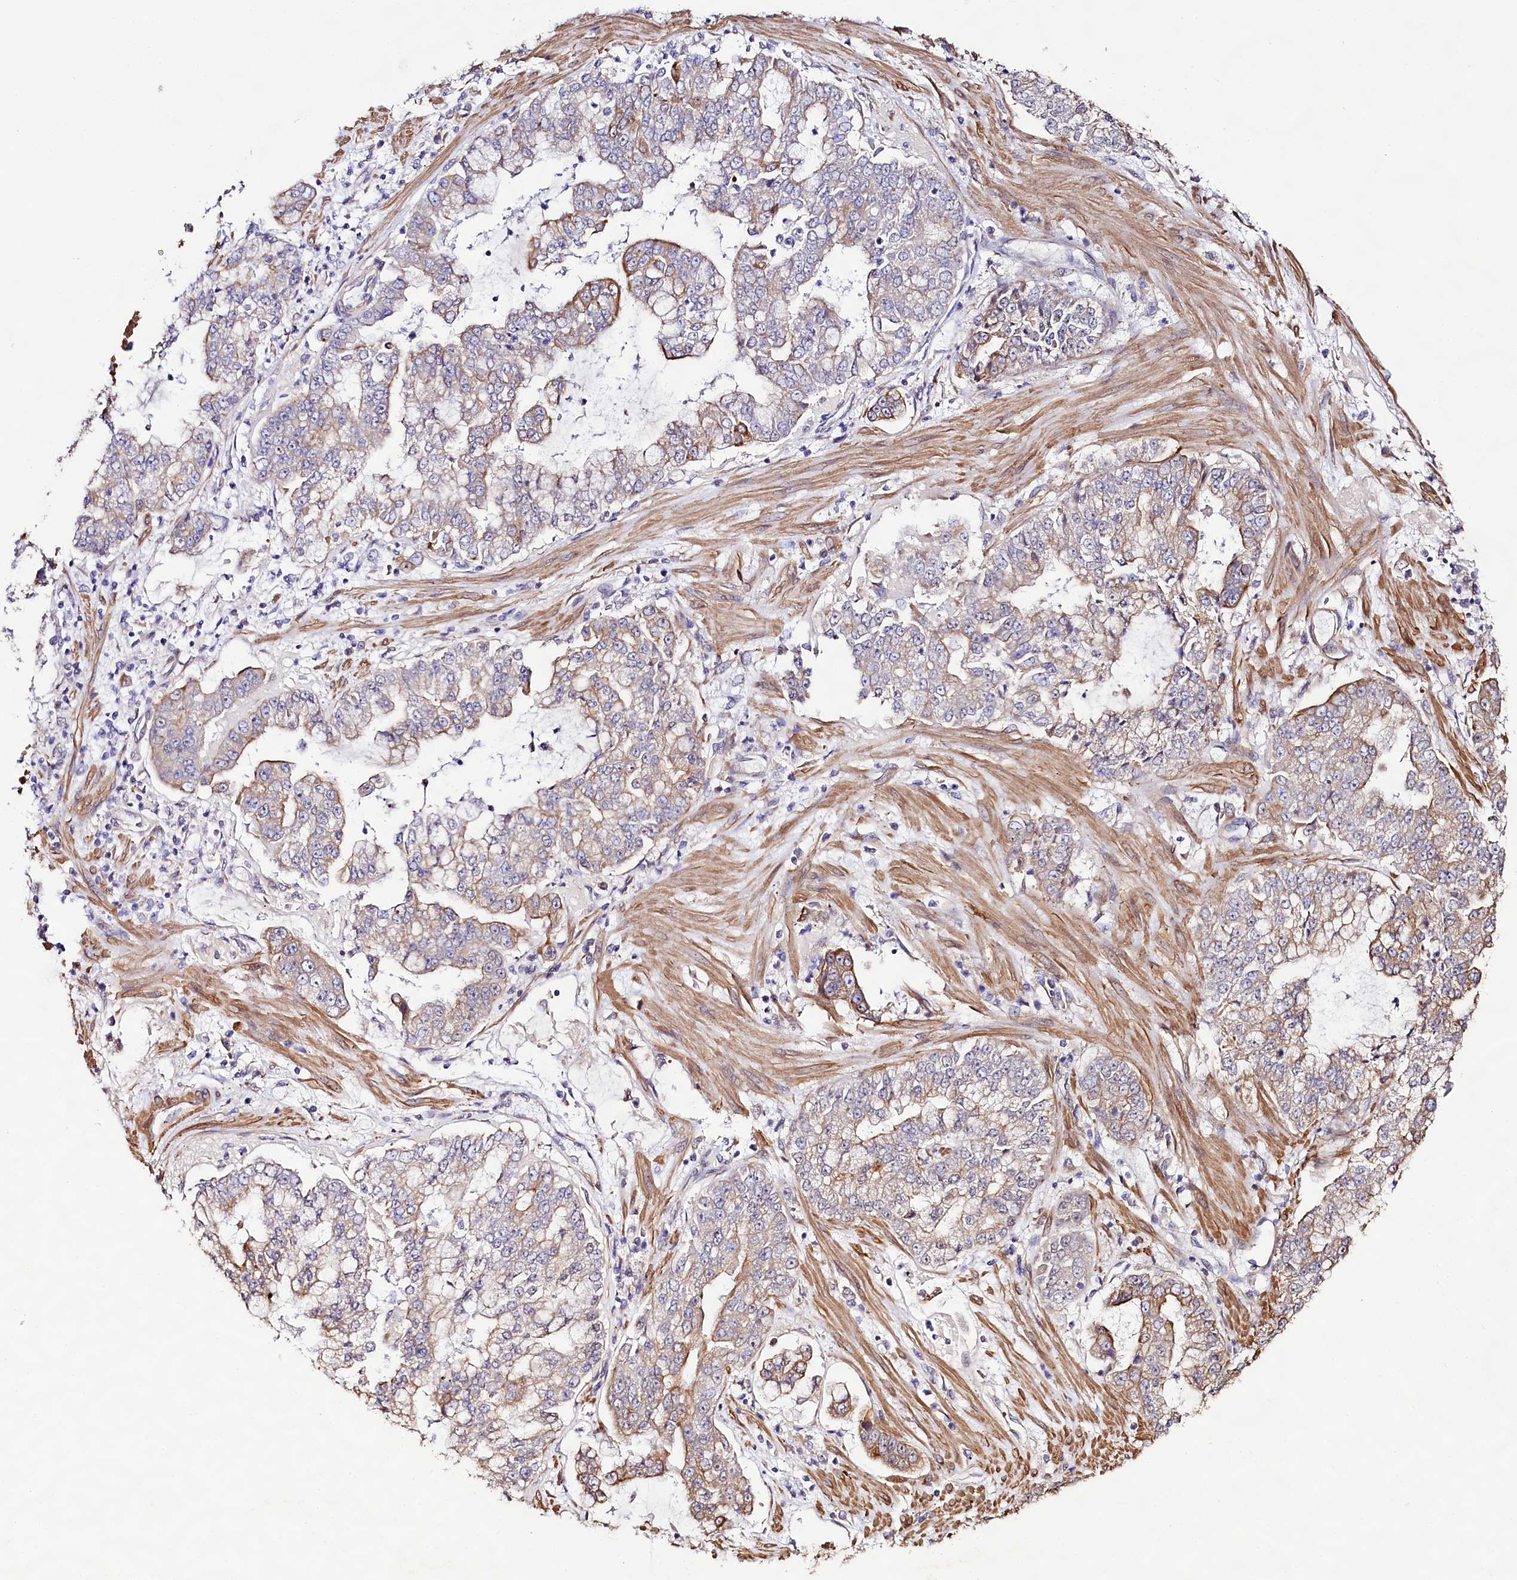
{"staining": {"intensity": "moderate", "quantity": "25%-75%", "location": "cytoplasmic/membranous"}, "tissue": "stomach cancer", "cell_type": "Tumor cells", "image_type": "cancer", "snomed": [{"axis": "morphology", "description": "Adenocarcinoma, NOS"}, {"axis": "topography", "description": "Stomach"}], "caption": "There is medium levels of moderate cytoplasmic/membranous expression in tumor cells of stomach cancer, as demonstrated by immunohistochemical staining (brown color).", "gene": "VPS11", "patient": {"sex": "male", "age": 76}}